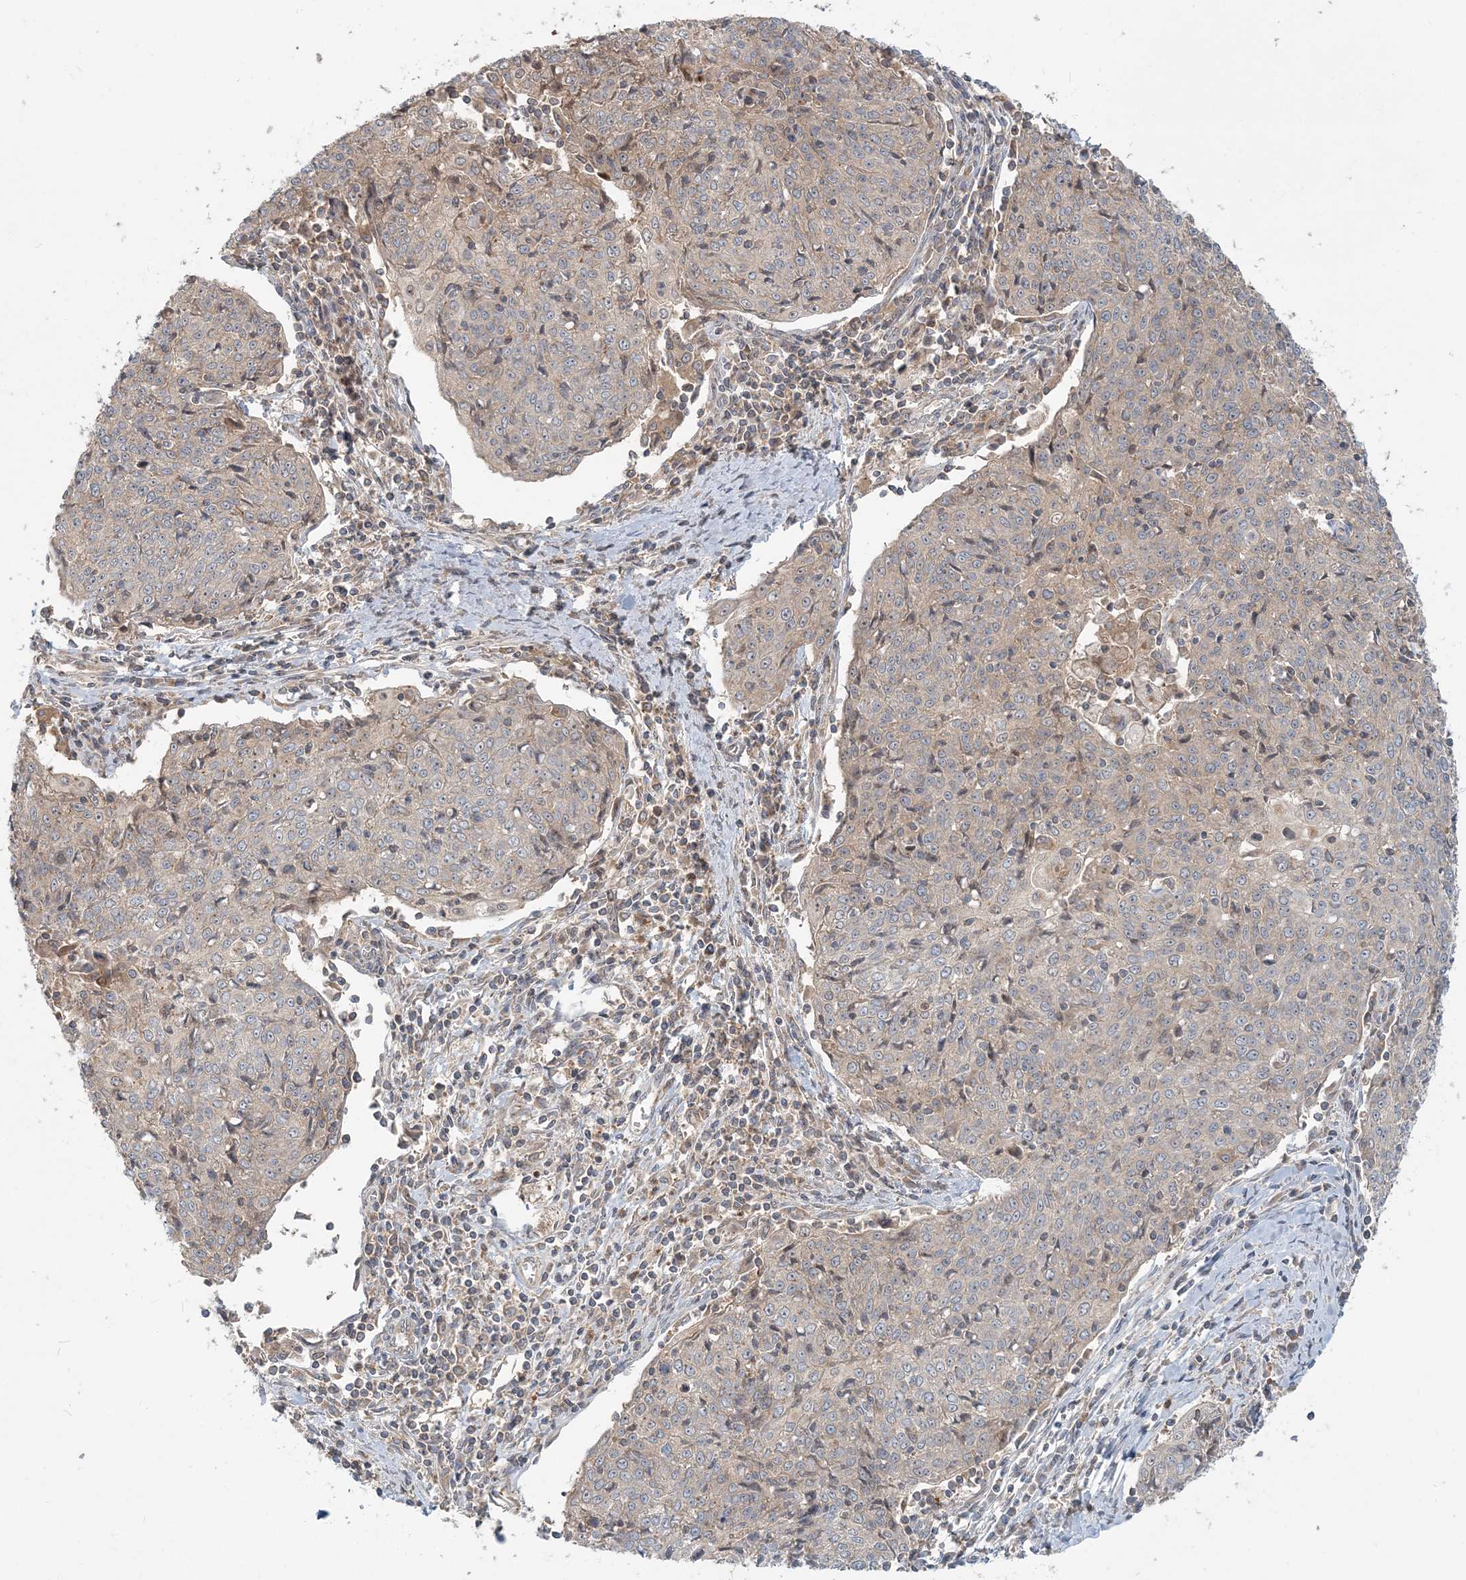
{"staining": {"intensity": "weak", "quantity": "<25%", "location": "cytoplasmic/membranous"}, "tissue": "cervical cancer", "cell_type": "Tumor cells", "image_type": "cancer", "snomed": [{"axis": "morphology", "description": "Squamous cell carcinoma, NOS"}, {"axis": "topography", "description": "Cervix"}], "caption": "Tumor cells are negative for protein expression in human cervical cancer (squamous cell carcinoma).", "gene": "AP1AR", "patient": {"sex": "female", "age": 48}}